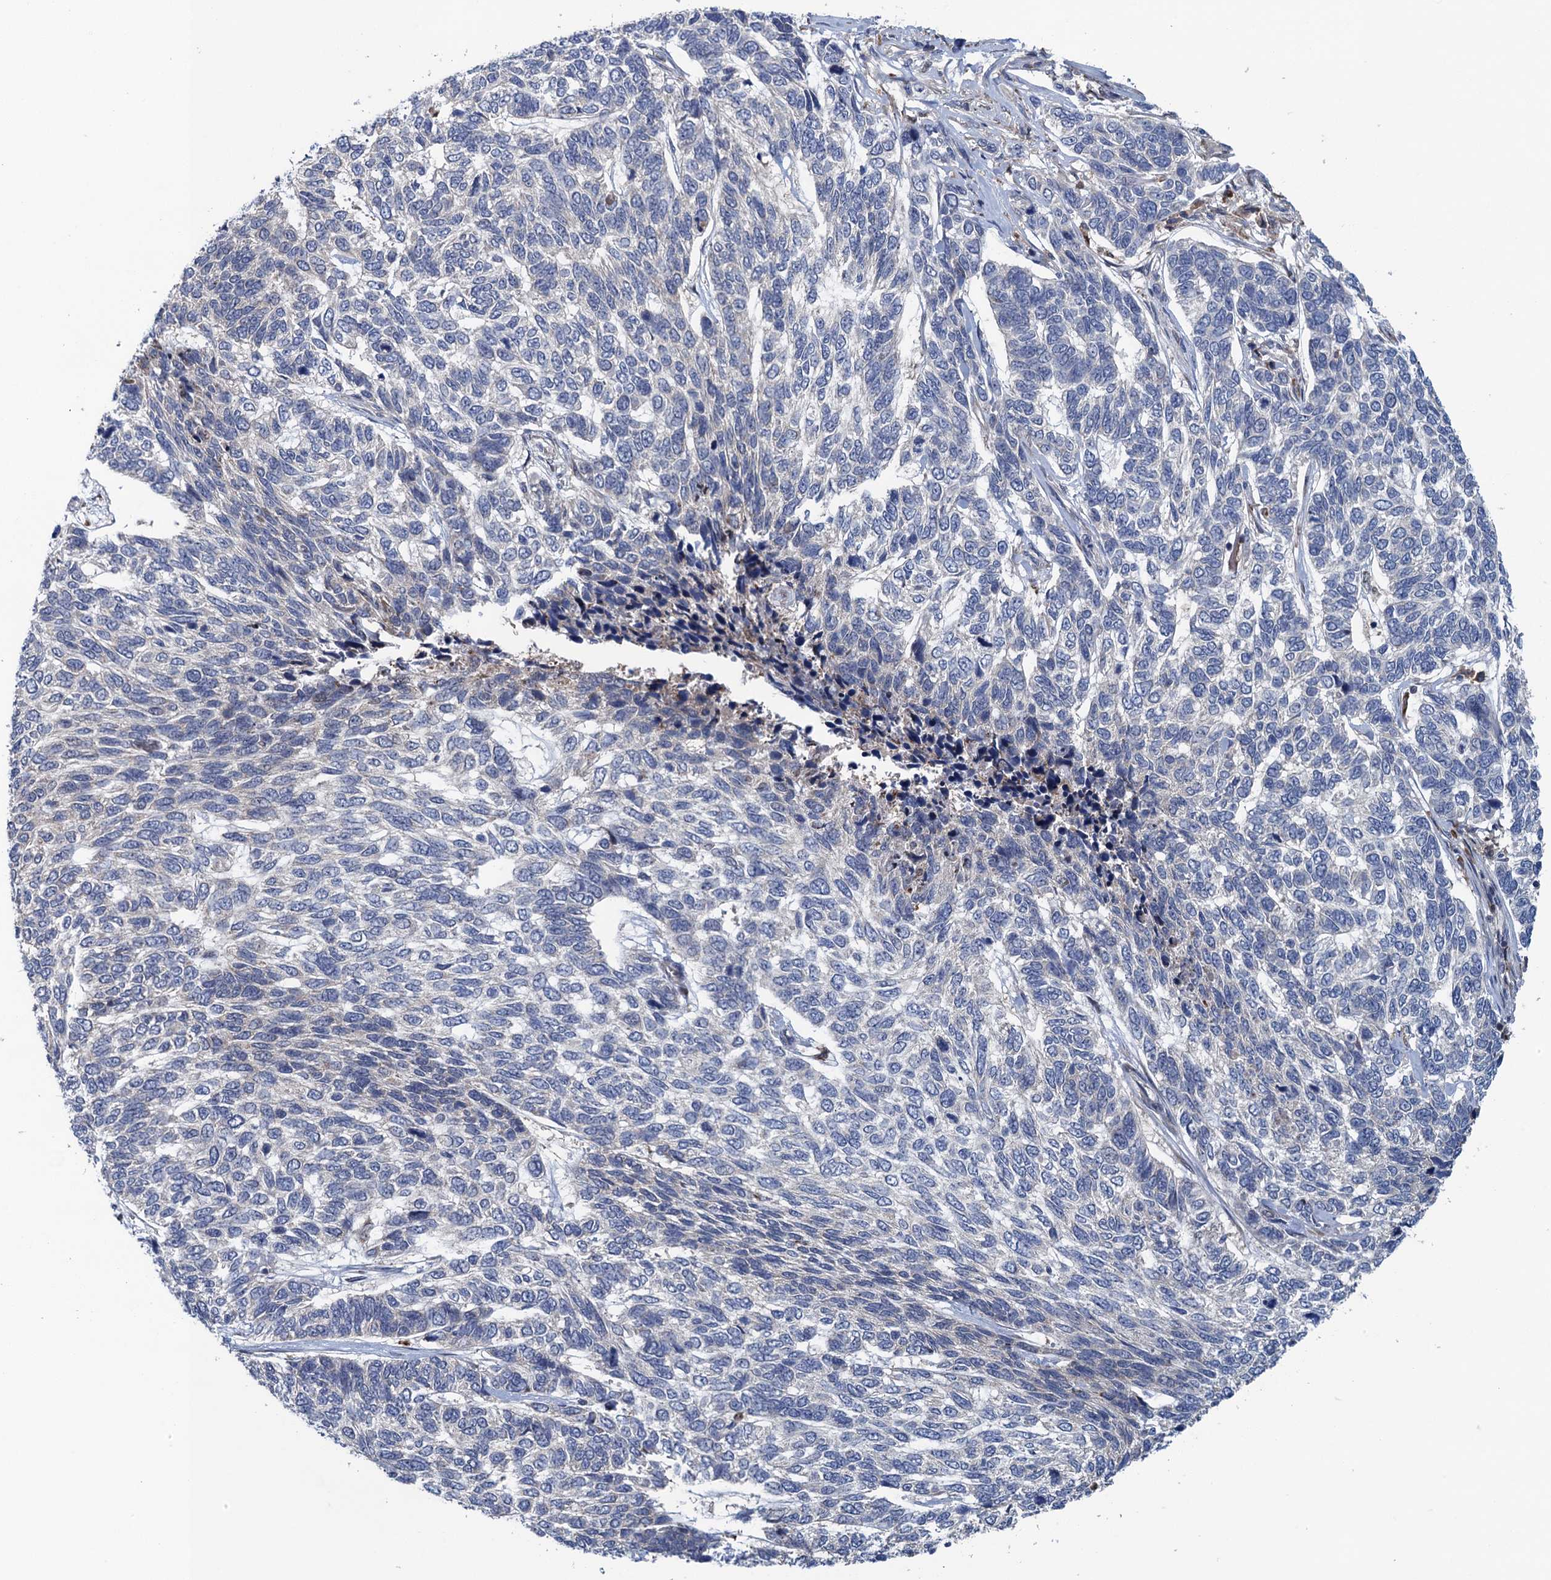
{"staining": {"intensity": "negative", "quantity": "none", "location": "none"}, "tissue": "skin cancer", "cell_type": "Tumor cells", "image_type": "cancer", "snomed": [{"axis": "morphology", "description": "Basal cell carcinoma"}, {"axis": "topography", "description": "Skin"}], "caption": "Protein analysis of skin basal cell carcinoma exhibits no significant positivity in tumor cells. (DAB (3,3'-diaminobenzidine) immunohistochemistry (IHC) visualized using brightfield microscopy, high magnification).", "gene": "CNTN5", "patient": {"sex": "female", "age": 65}}